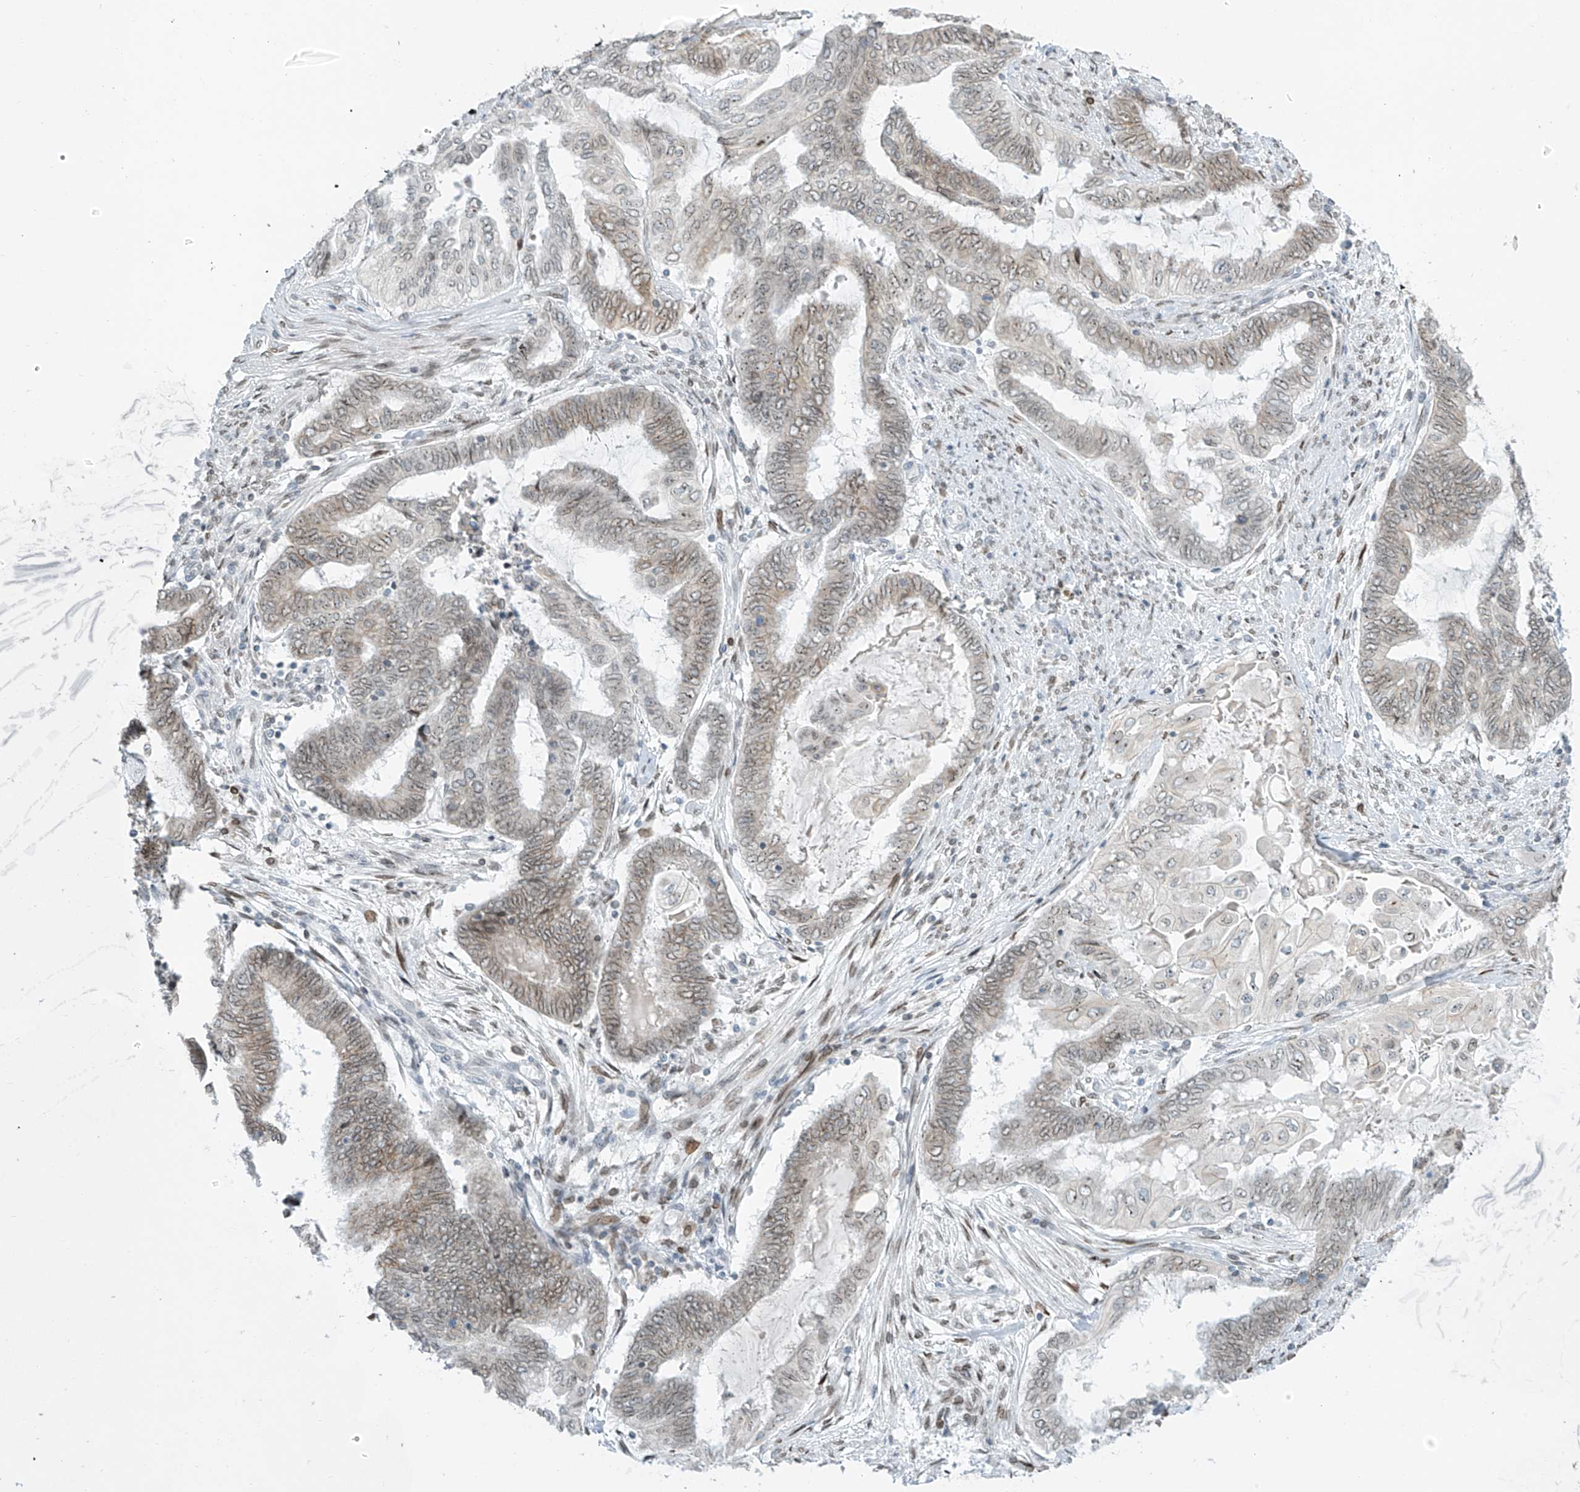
{"staining": {"intensity": "weak", "quantity": "25%-75%", "location": "cytoplasmic/membranous,nuclear"}, "tissue": "endometrial cancer", "cell_type": "Tumor cells", "image_type": "cancer", "snomed": [{"axis": "morphology", "description": "Adenocarcinoma, NOS"}, {"axis": "topography", "description": "Uterus"}, {"axis": "topography", "description": "Endometrium"}], "caption": "The histopathology image reveals immunohistochemical staining of endometrial cancer (adenocarcinoma). There is weak cytoplasmic/membranous and nuclear expression is identified in approximately 25%-75% of tumor cells.", "gene": "SAMD15", "patient": {"sex": "female", "age": 70}}